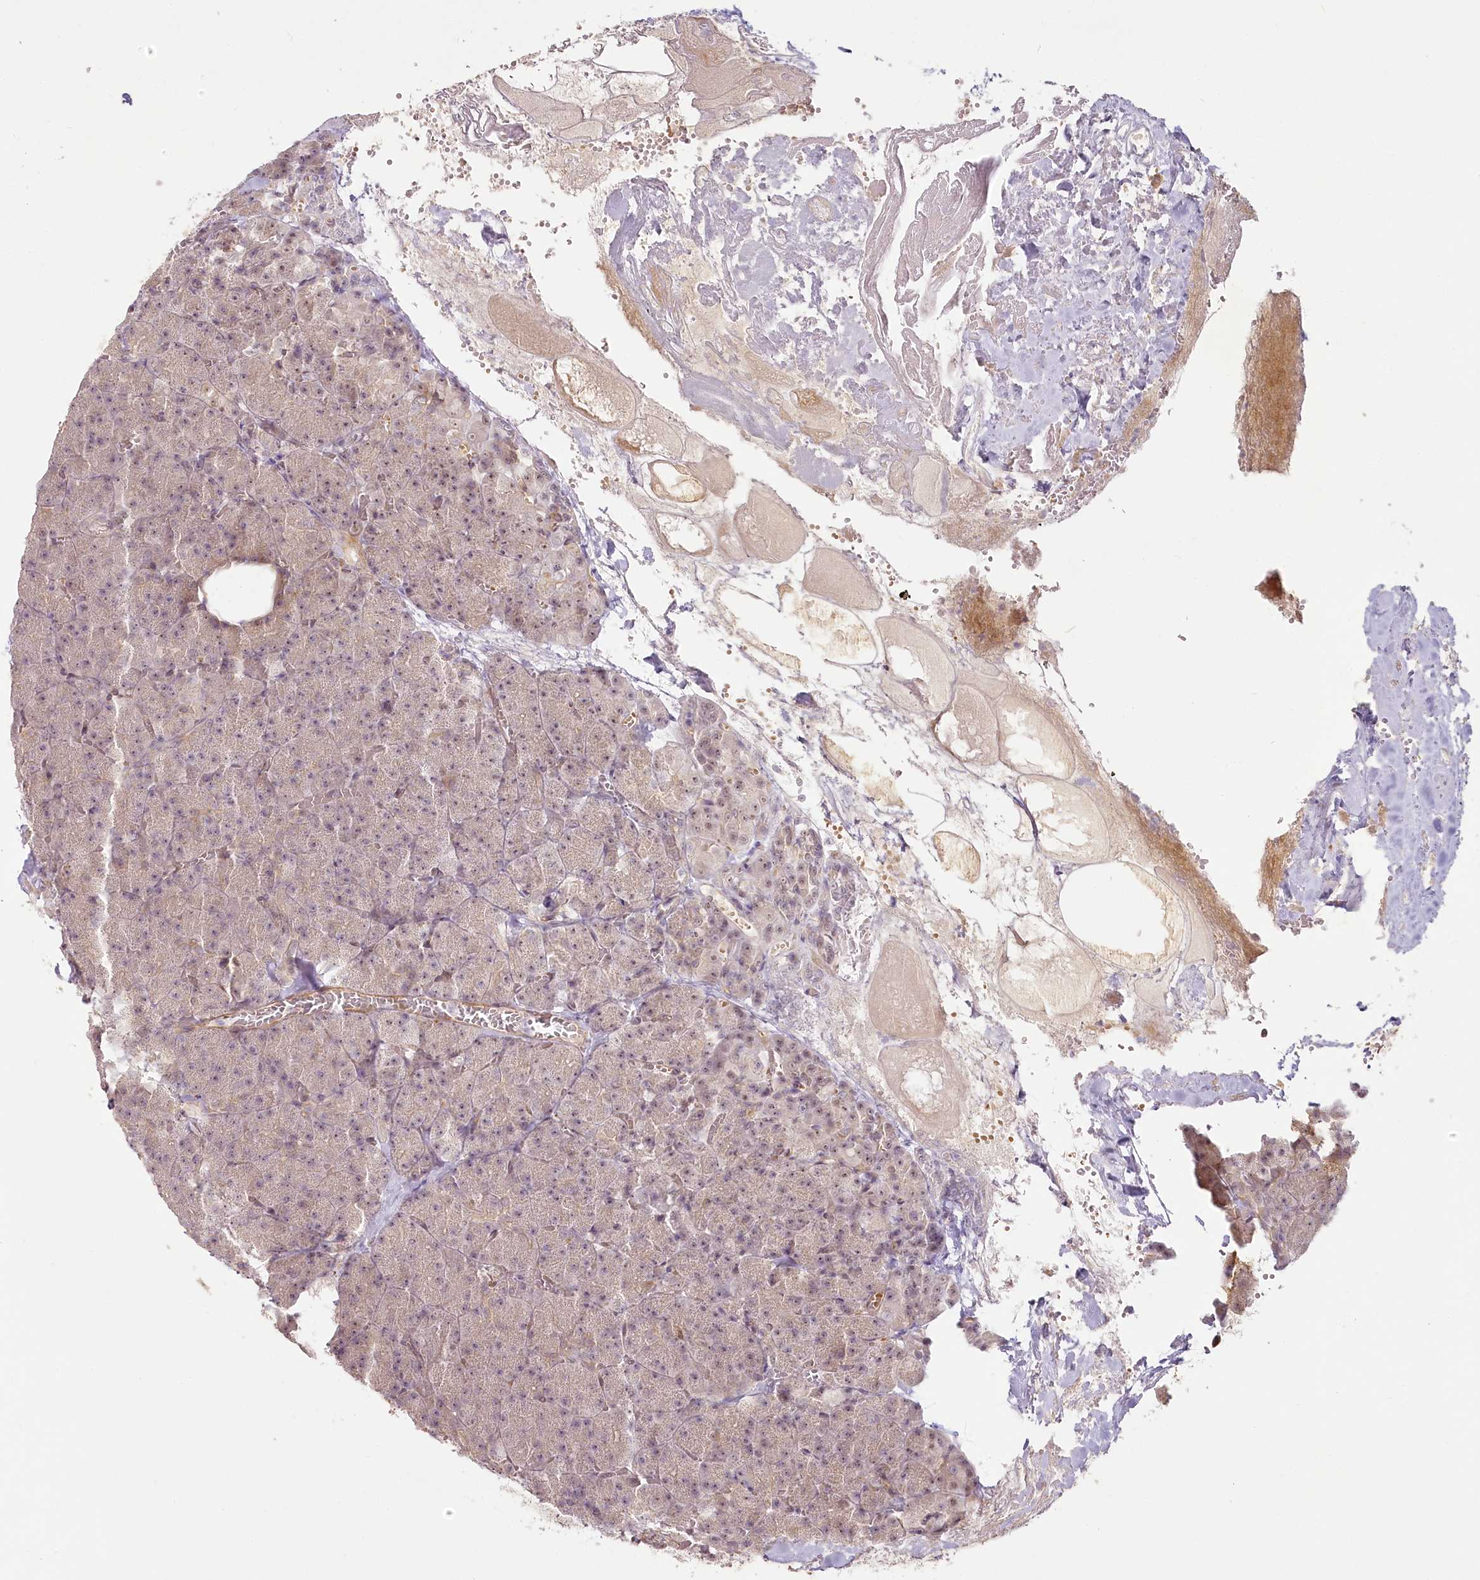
{"staining": {"intensity": "weak", "quantity": "25%-75%", "location": "cytoplasmic/membranous,nuclear"}, "tissue": "pancreas", "cell_type": "Exocrine glandular cells", "image_type": "normal", "snomed": [{"axis": "morphology", "description": "Normal tissue, NOS"}, {"axis": "morphology", "description": "Carcinoid, malignant, NOS"}, {"axis": "topography", "description": "Pancreas"}], "caption": "Pancreas was stained to show a protein in brown. There is low levels of weak cytoplasmic/membranous,nuclear expression in approximately 25%-75% of exocrine glandular cells. (Brightfield microscopy of DAB IHC at high magnification).", "gene": "EXOSC7", "patient": {"sex": "female", "age": 35}}